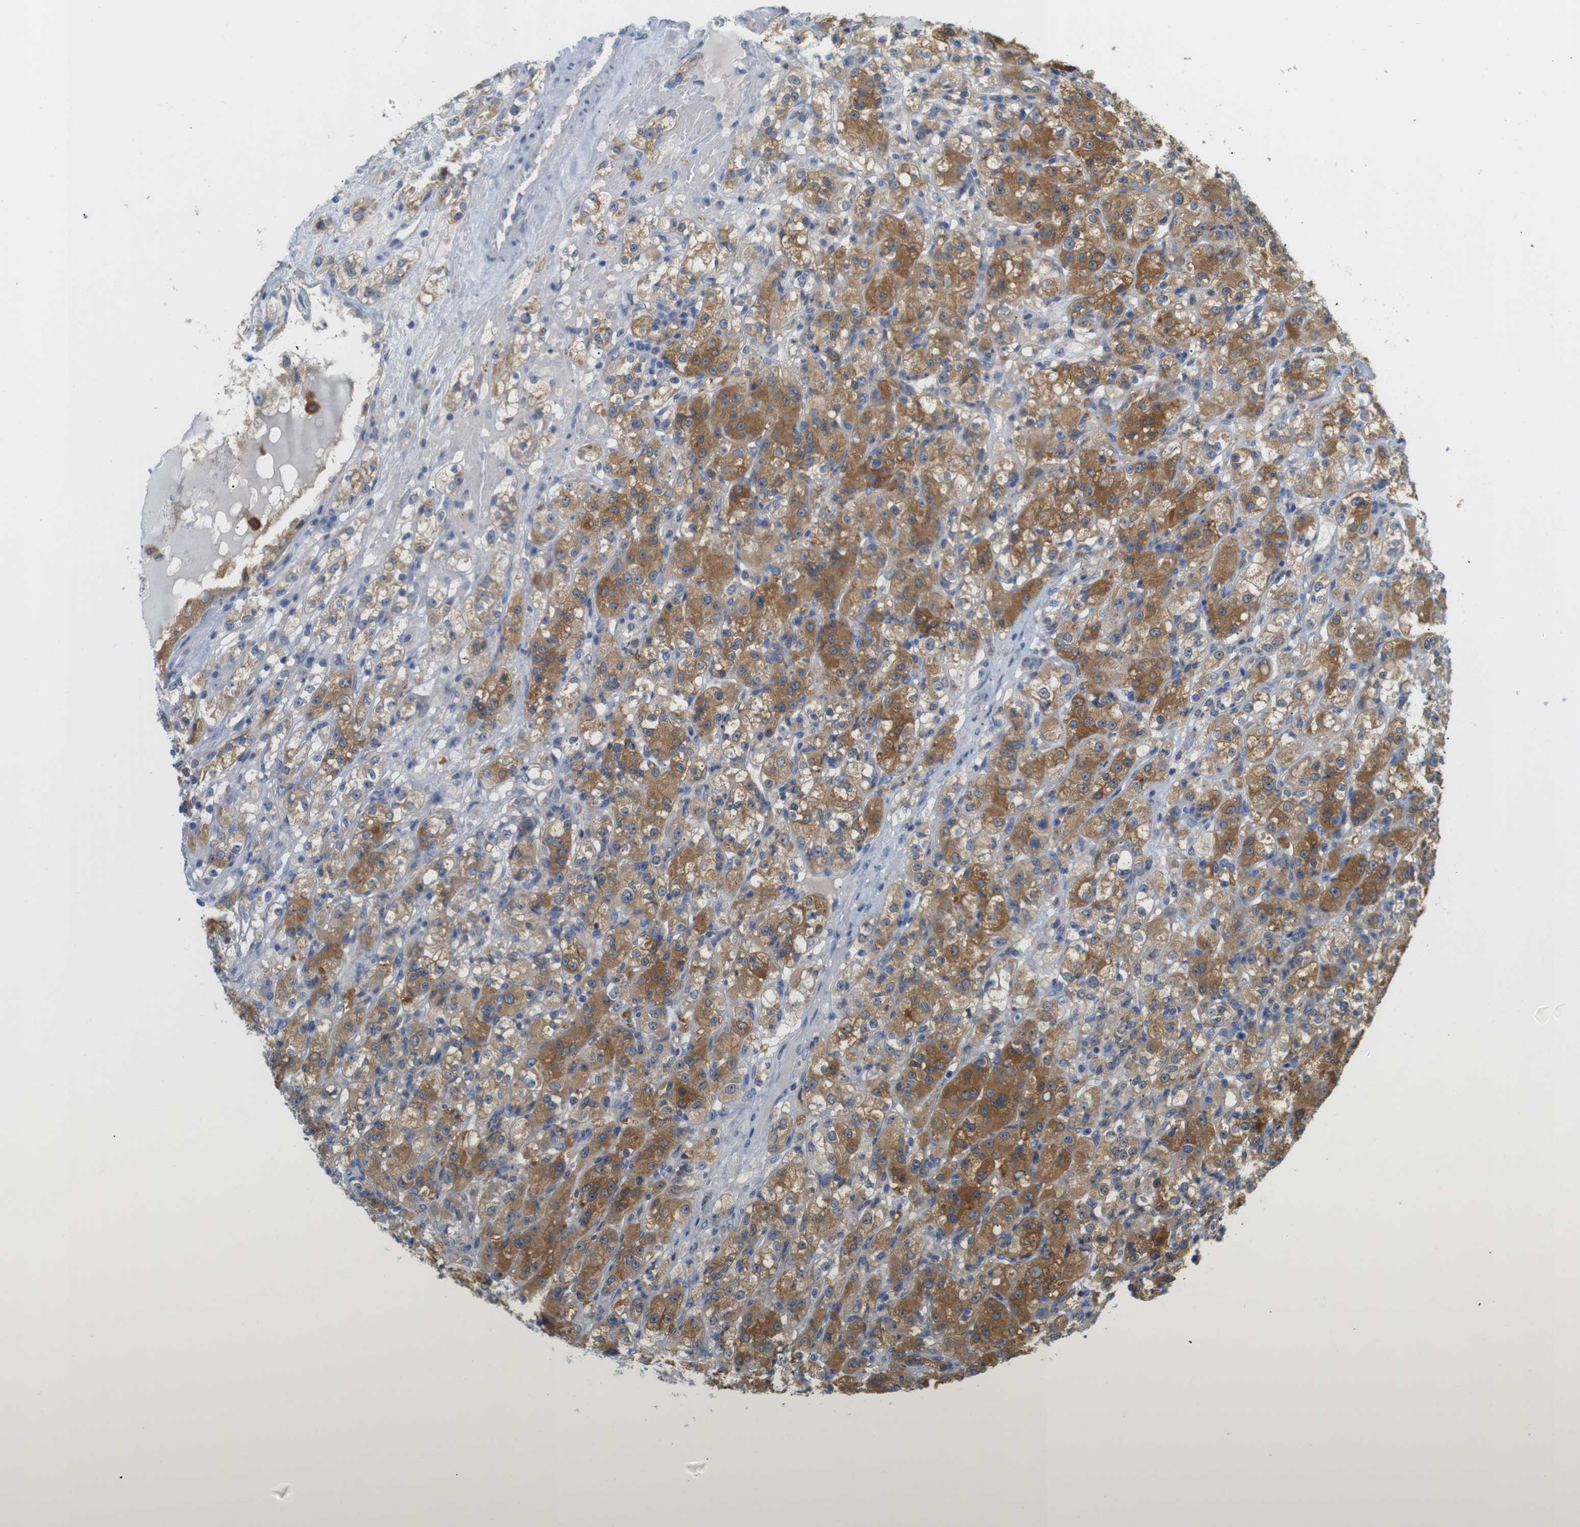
{"staining": {"intensity": "moderate", "quantity": ">75%", "location": "cytoplasmic/membranous"}, "tissue": "renal cancer", "cell_type": "Tumor cells", "image_type": "cancer", "snomed": [{"axis": "morphology", "description": "Normal tissue, NOS"}, {"axis": "morphology", "description": "Adenocarcinoma, NOS"}, {"axis": "topography", "description": "Kidney"}], "caption": "Immunohistochemical staining of renal adenocarcinoma shows medium levels of moderate cytoplasmic/membranous protein staining in approximately >75% of tumor cells.", "gene": "NEBL", "patient": {"sex": "male", "age": 61}}